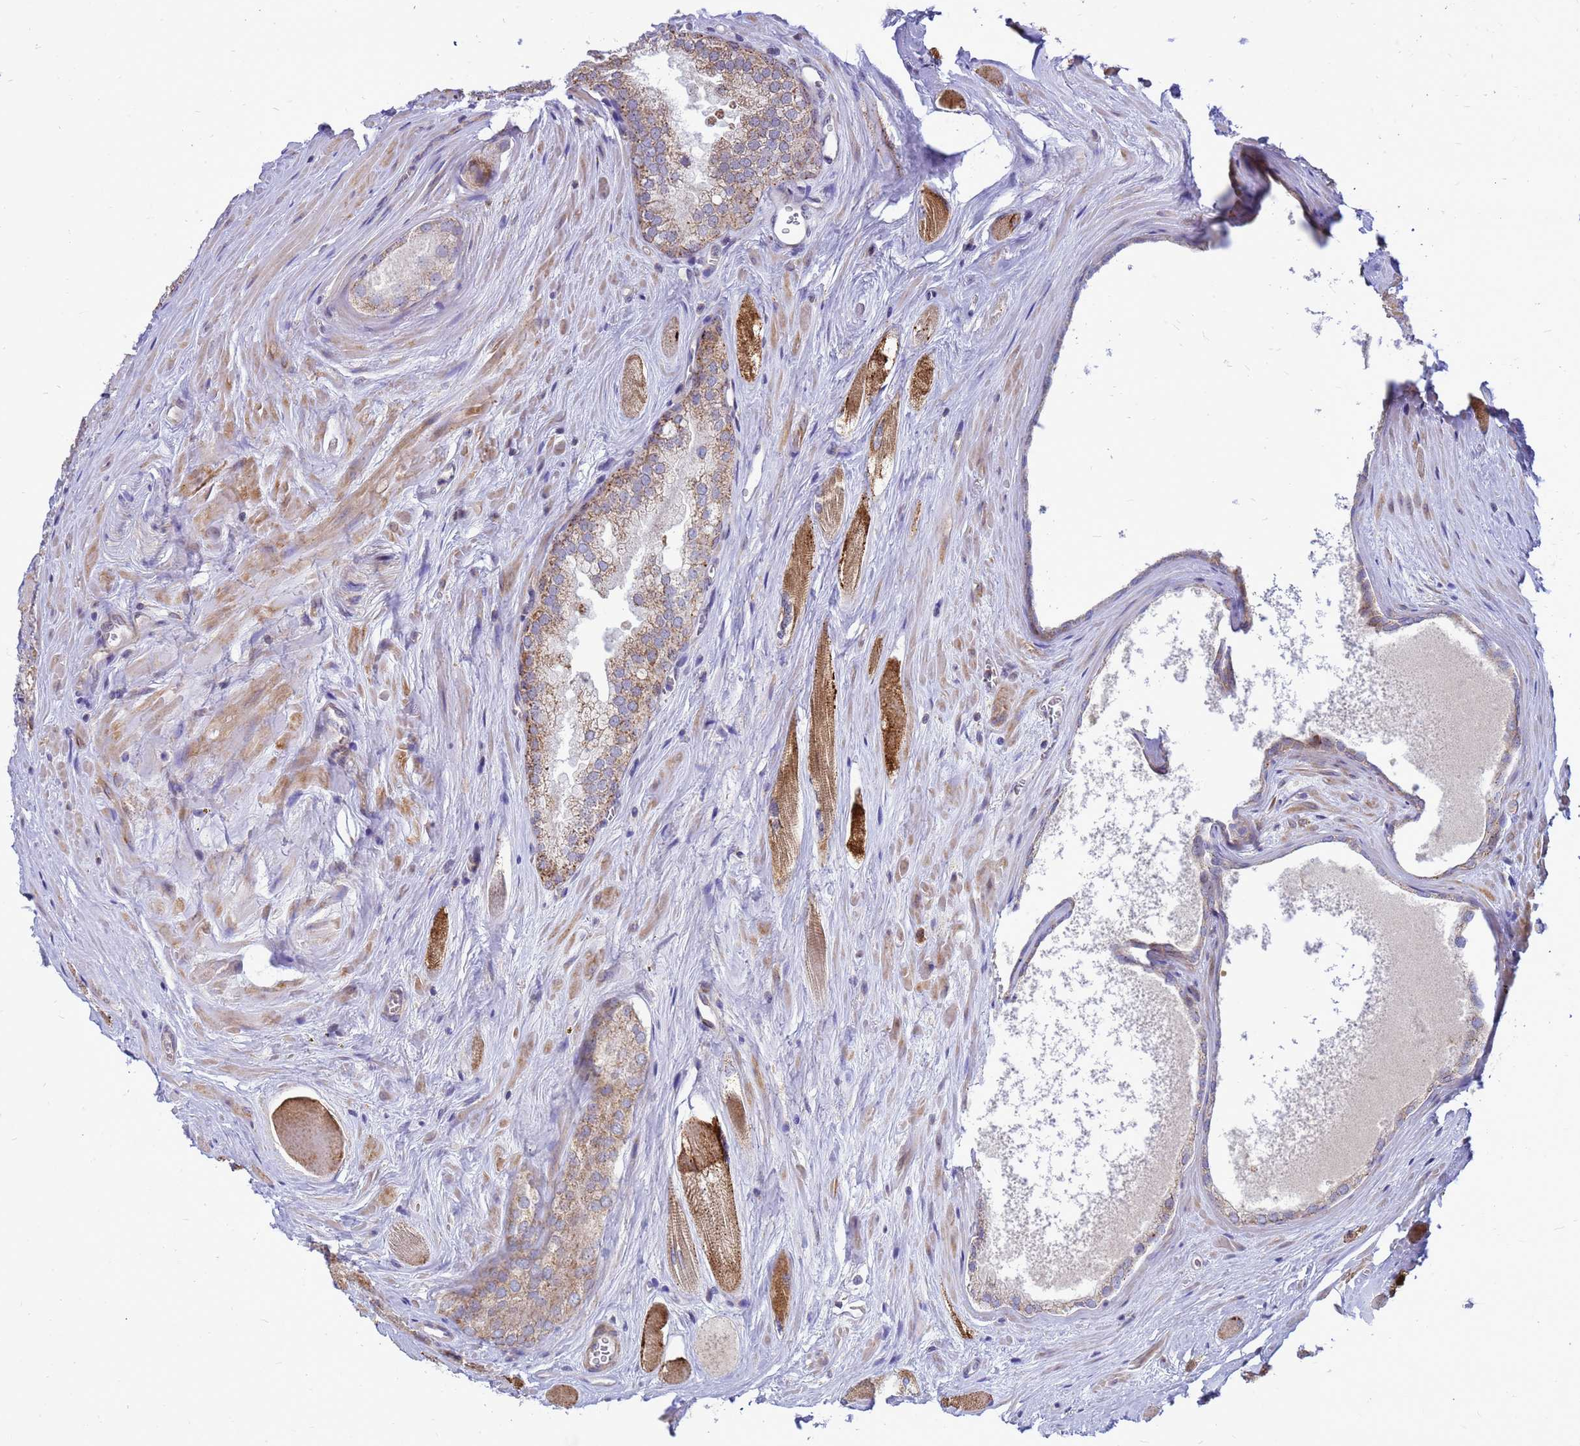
{"staining": {"intensity": "moderate", "quantity": "25%-75%", "location": "cytoplasmic/membranous"}, "tissue": "prostate cancer", "cell_type": "Tumor cells", "image_type": "cancer", "snomed": [{"axis": "morphology", "description": "Adenocarcinoma, Low grade"}, {"axis": "topography", "description": "Prostate"}], "caption": "This image shows immunohistochemistry staining of prostate cancer, with medium moderate cytoplasmic/membranous staining in about 25%-75% of tumor cells.", "gene": "C12orf43", "patient": {"sex": "male", "age": 68}}